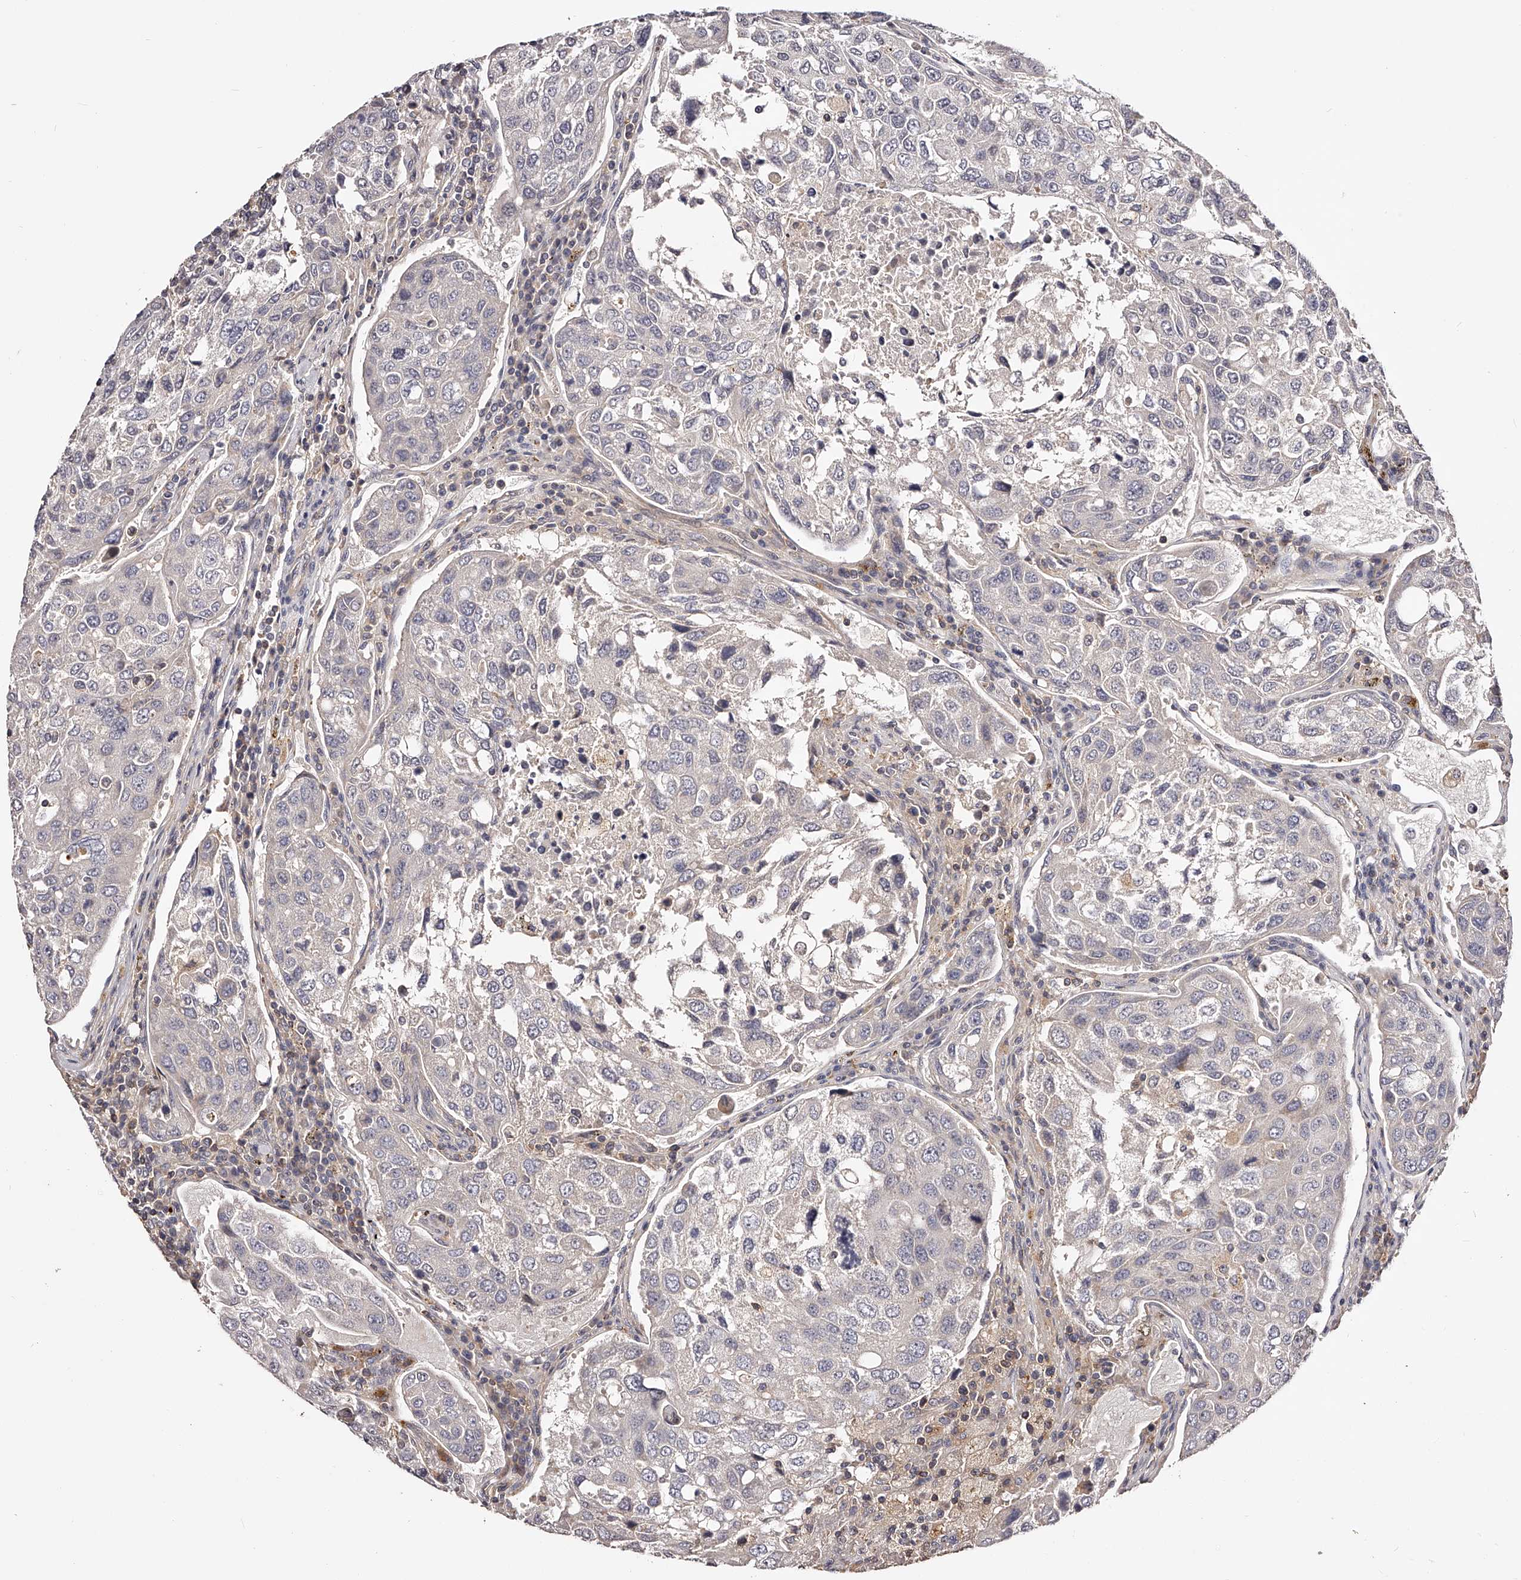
{"staining": {"intensity": "negative", "quantity": "none", "location": "none"}, "tissue": "urothelial cancer", "cell_type": "Tumor cells", "image_type": "cancer", "snomed": [{"axis": "morphology", "description": "Urothelial carcinoma, High grade"}, {"axis": "topography", "description": "Lymph node"}, {"axis": "topography", "description": "Urinary bladder"}], "caption": "The image reveals no significant positivity in tumor cells of urothelial cancer.", "gene": "PHACTR1", "patient": {"sex": "male", "age": 51}}